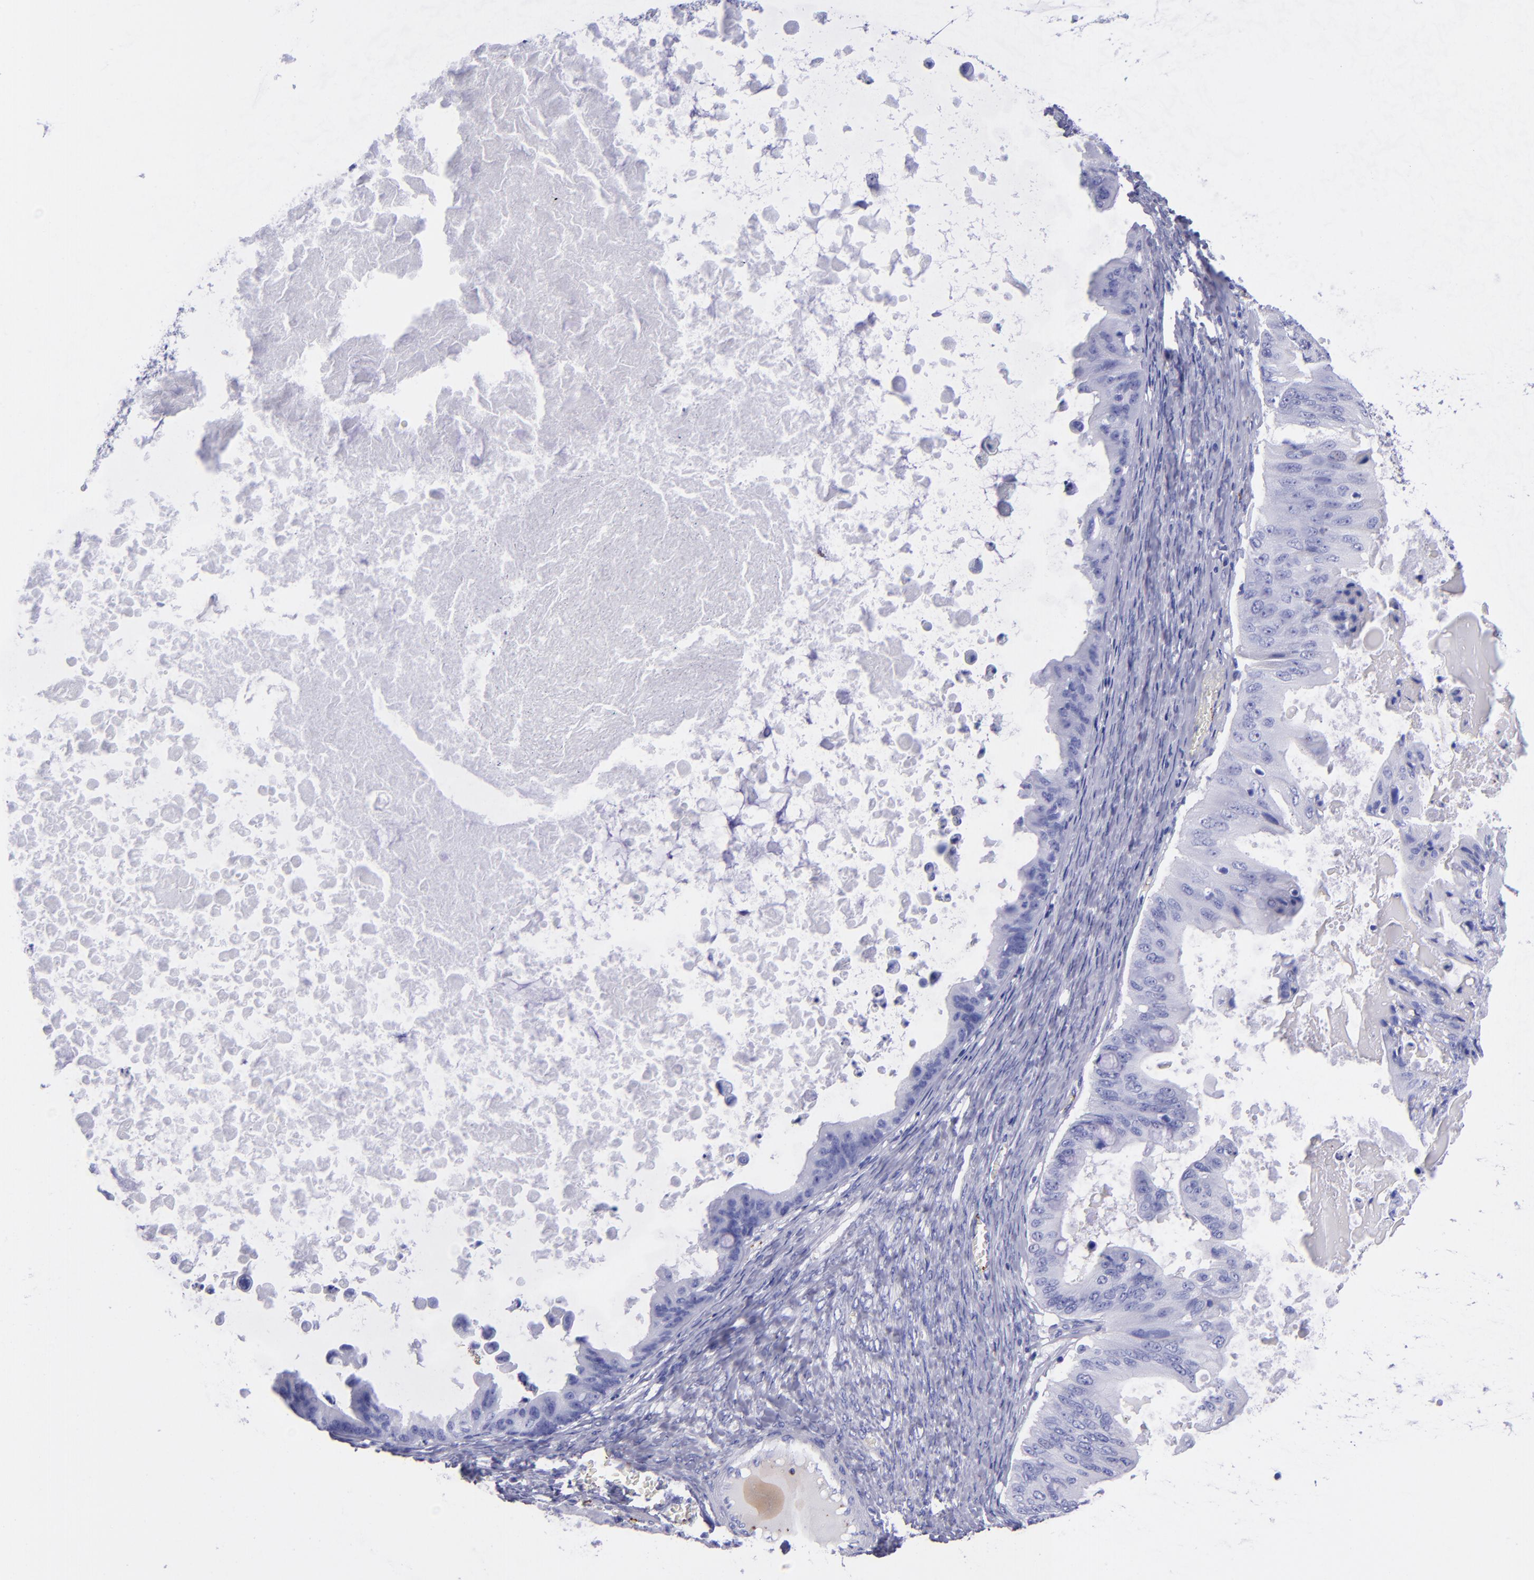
{"staining": {"intensity": "negative", "quantity": "none", "location": "none"}, "tissue": "ovarian cancer", "cell_type": "Tumor cells", "image_type": "cancer", "snomed": [{"axis": "morphology", "description": "Cystadenocarcinoma, mucinous, NOS"}, {"axis": "topography", "description": "Ovary"}], "caption": "Mucinous cystadenocarcinoma (ovarian) was stained to show a protein in brown. There is no significant staining in tumor cells.", "gene": "EFCAB13", "patient": {"sex": "female", "age": 37}}